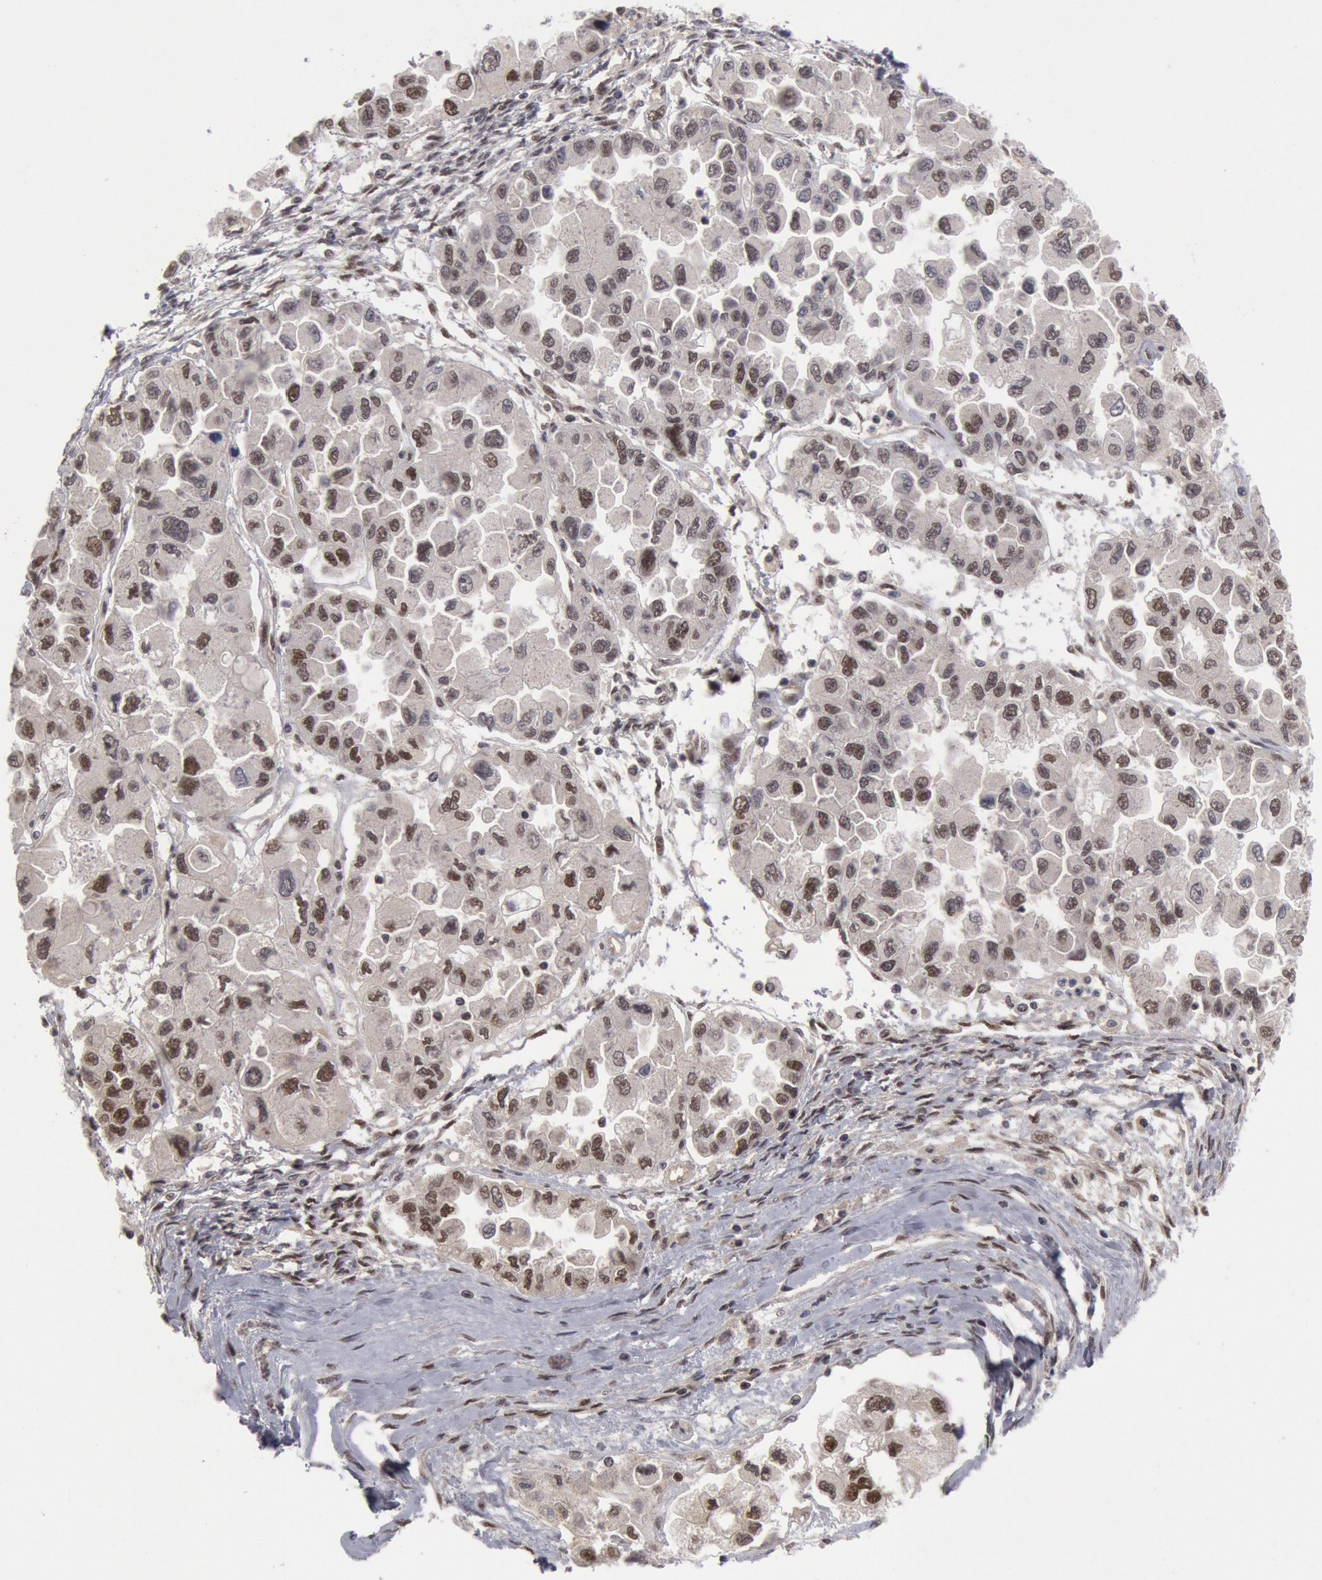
{"staining": {"intensity": "weak", "quantity": "25%-75%", "location": "nuclear"}, "tissue": "ovarian cancer", "cell_type": "Tumor cells", "image_type": "cancer", "snomed": [{"axis": "morphology", "description": "Cystadenocarcinoma, serous, NOS"}, {"axis": "topography", "description": "Ovary"}], "caption": "Ovarian cancer stained with a protein marker reveals weak staining in tumor cells.", "gene": "PPP4R3B", "patient": {"sex": "female", "age": 84}}